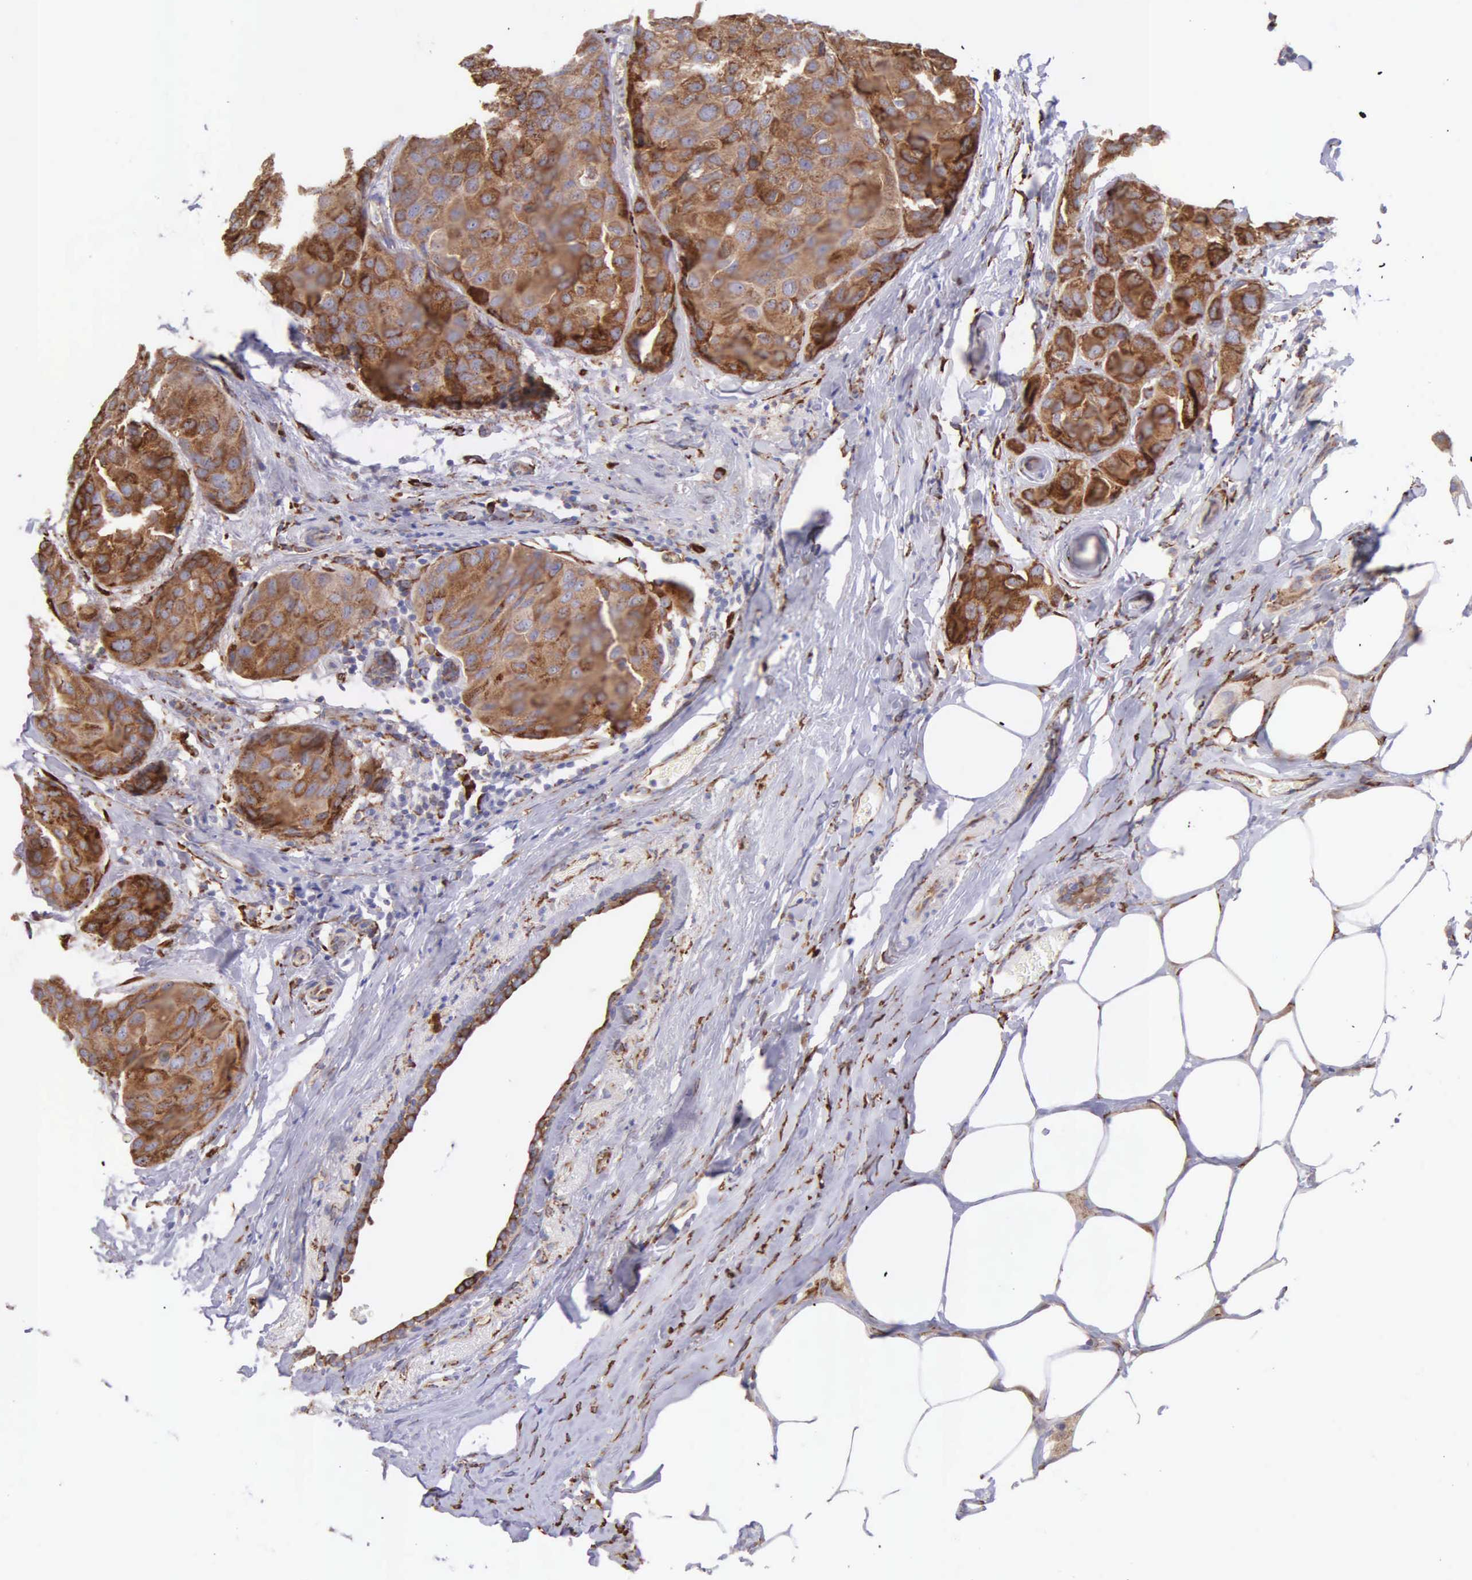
{"staining": {"intensity": "moderate", "quantity": ">75%", "location": "cytoplasmic/membranous"}, "tissue": "breast cancer", "cell_type": "Tumor cells", "image_type": "cancer", "snomed": [{"axis": "morphology", "description": "Duct carcinoma"}, {"axis": "topography", "description": "Breast"}], "caption": "IHC (DAB (3,3'-diaminobenzidine)) staining of breast cancer (invasive ductal carcinoma) exhibits moderate cytoplasmic/membranous protein positivity in about >75% of tumor cells.", "gene": "CKAP4", "patient": {"sex": "female", "age": 68}}